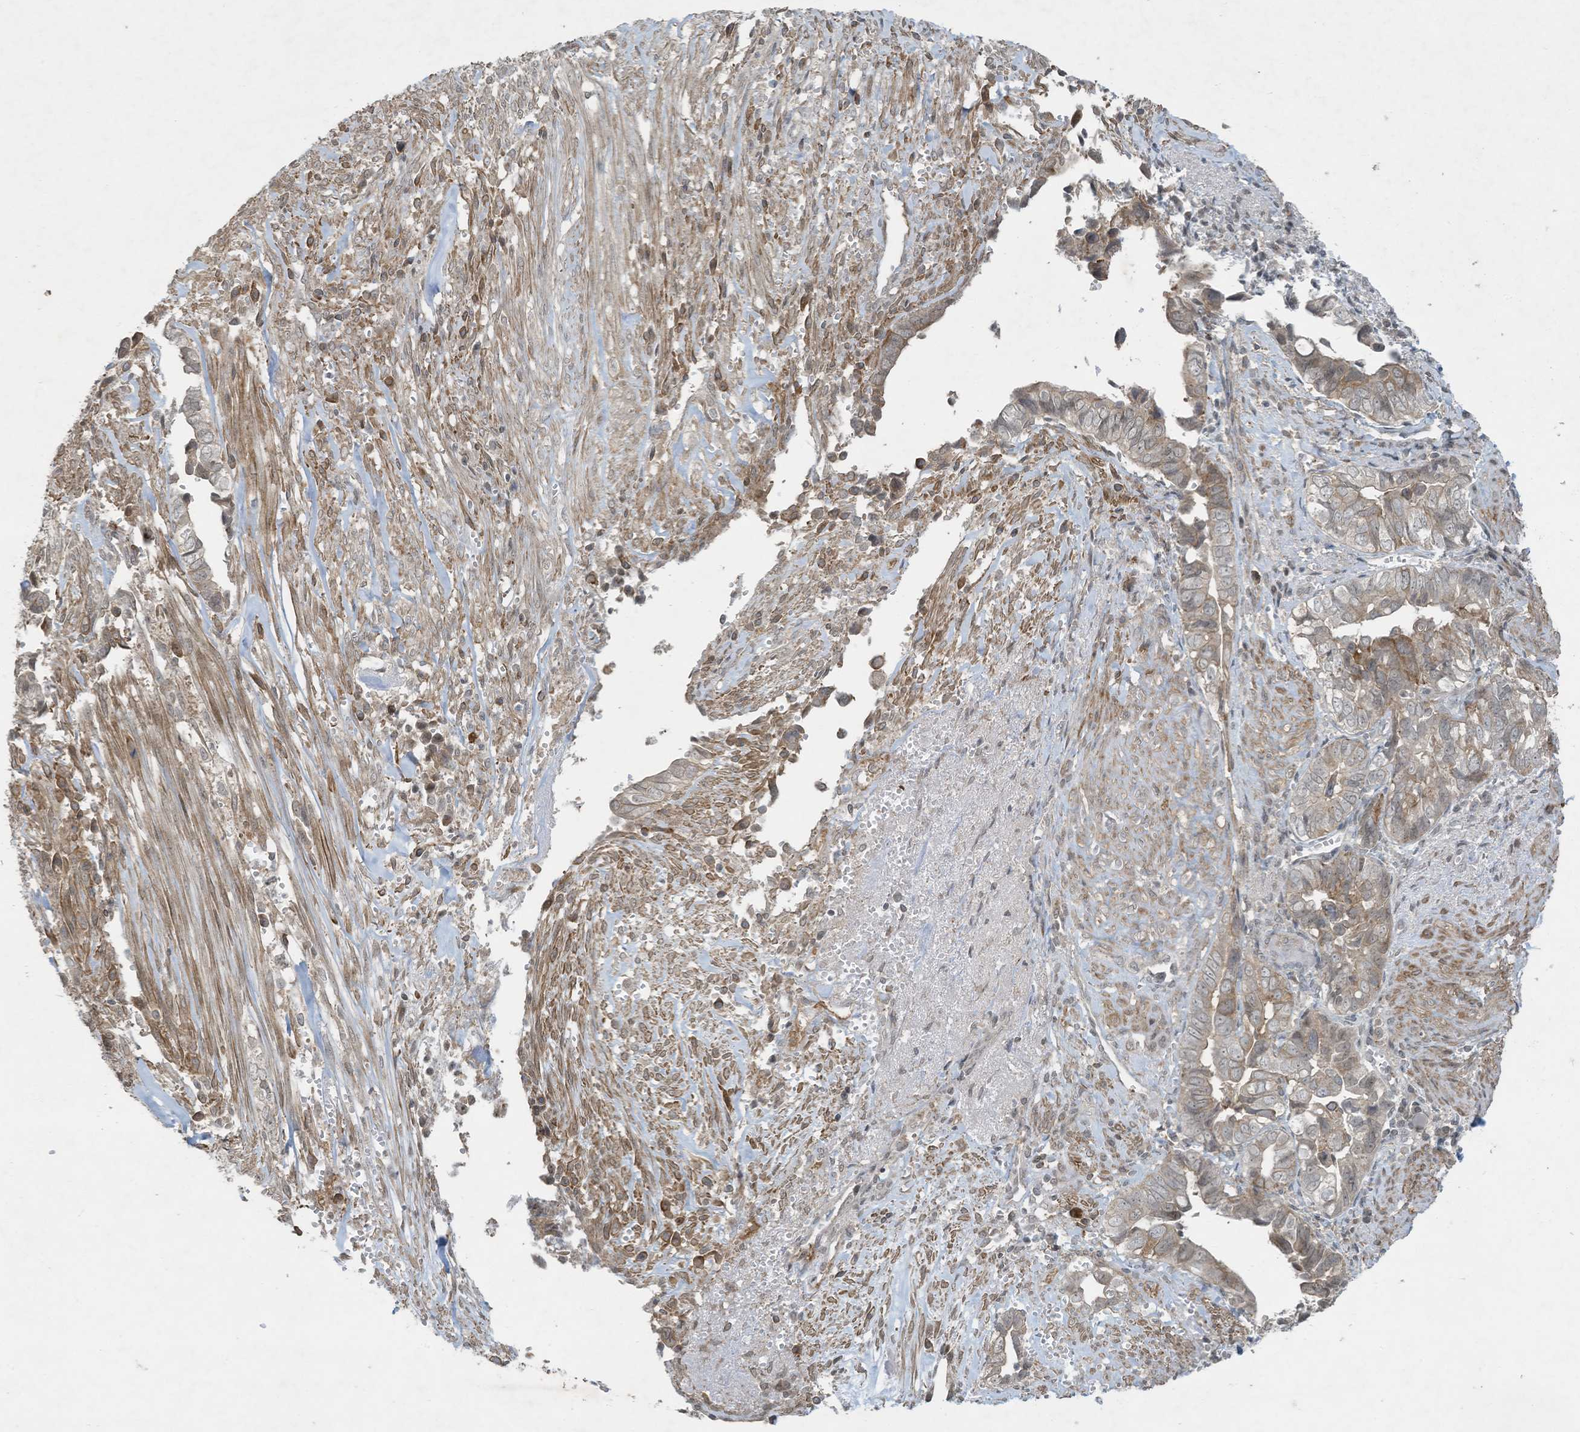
{"staining": {"intensity": "weak", "quantity": "25%-75%", "location": "cytoplasmic/membranous"}, "tissue": "liver cancer", "cell_type": "Tumor cells", "image_type": "cancer", "snomed": [{"axis": "morphology", "description": "Cholangiocarcinoma"}, {"axis": "topography", "description": "Liver"}], "caption": "Human cholangiocarcinoma (liver) stained with a brown dye demonstrates weak cytoplasmic/membranous positive staining in about 25%-75% of tumor cells.", "gene": "ZNF263", "patient": {"sex": "female", "age": 79}}